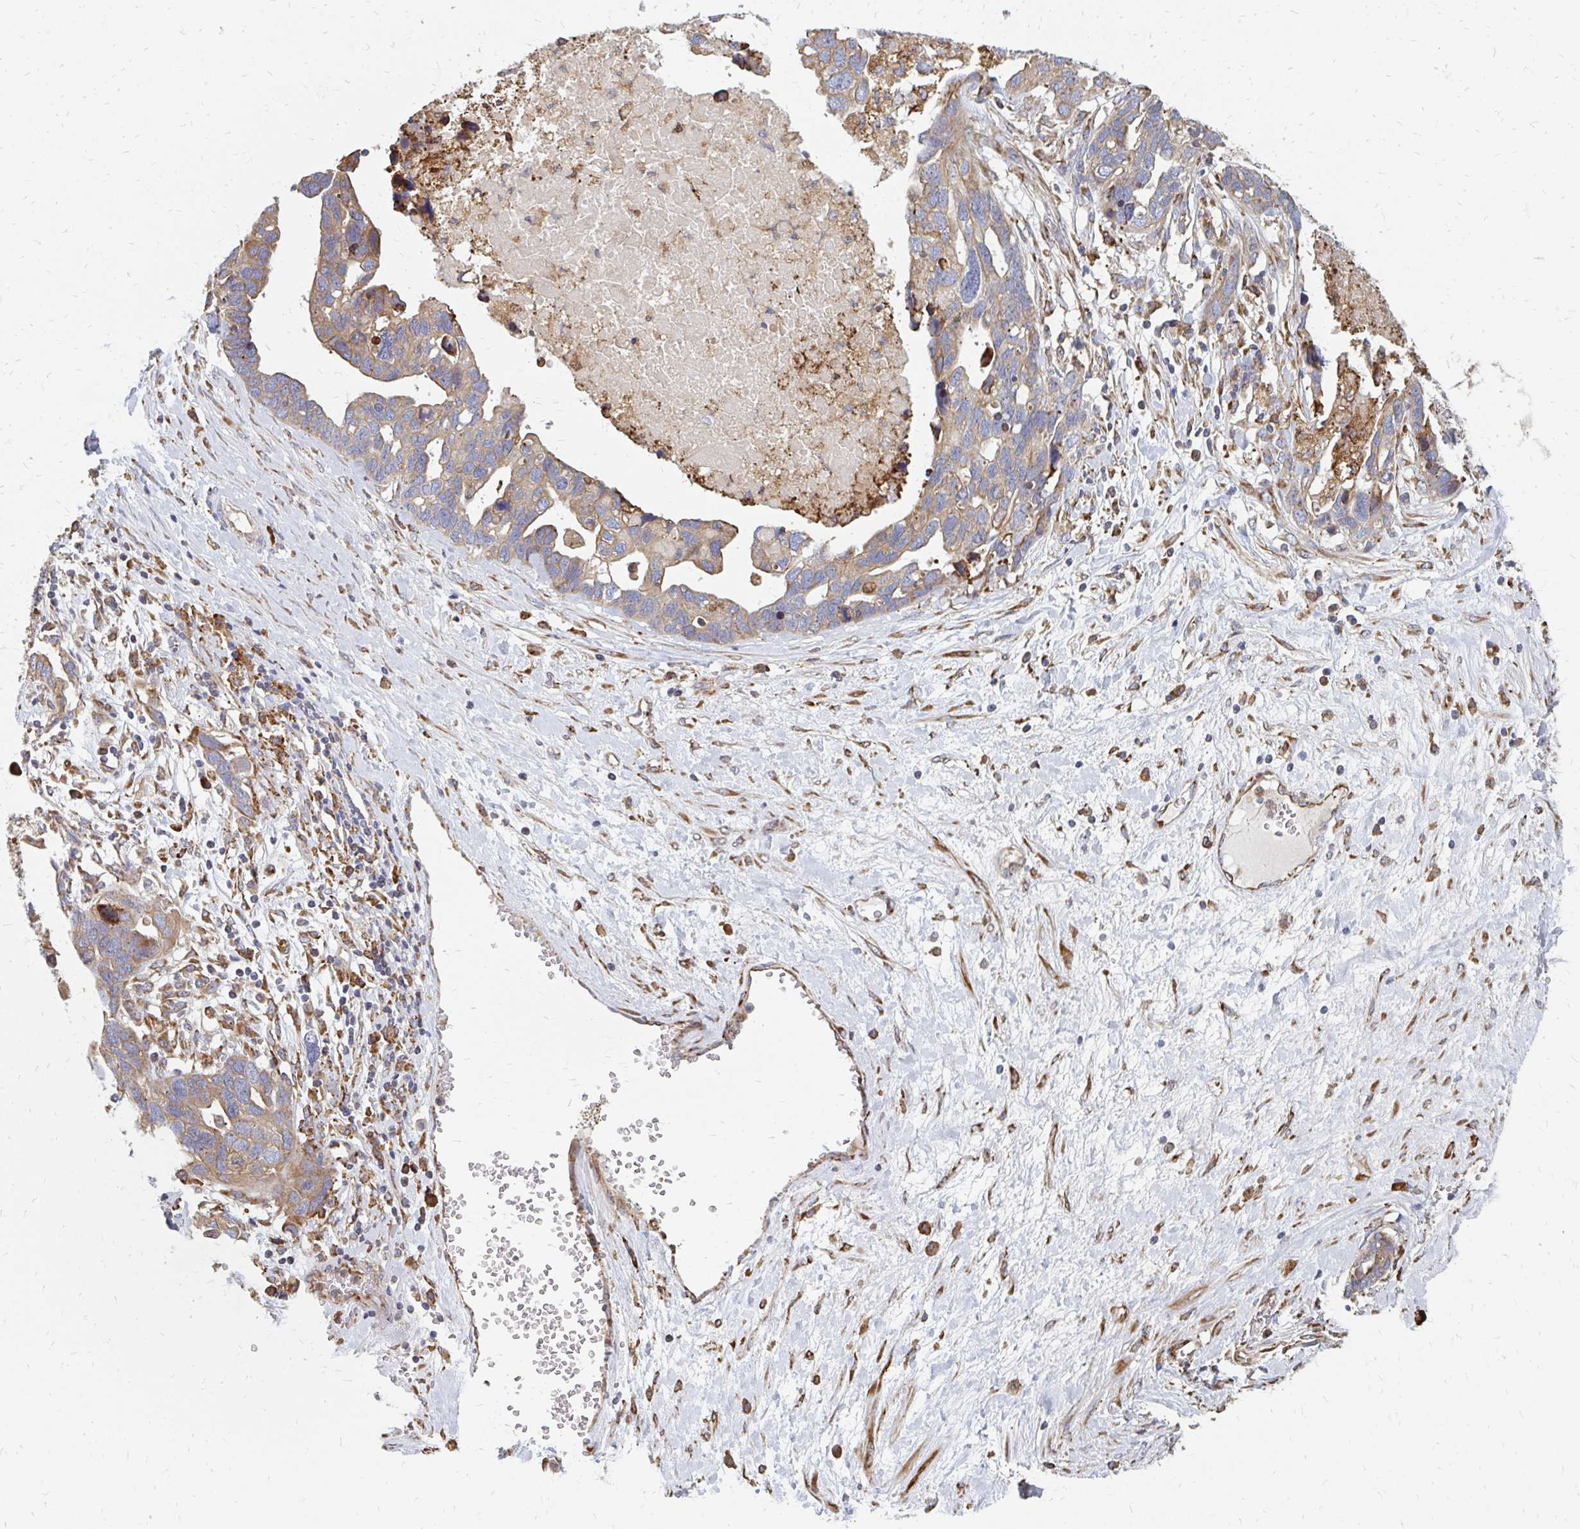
{"staining": {"intensity": "weak", "quantity": ">75%", "location": "cytoplasmic/membranous"}, "tissue": "ovarian cancer", "cell_type": "Tumor cells", "image_type": "cancer", "snomed": [{"axis": "morphology", "description": "Cystadenocarcinoma, serous, NOS"}, {"axis": "topography", "description": "Ovary"}], "caption": "High-magnification brightfield microscopy of ovarian cancer (serous cystadenocarcinoma) stained with DAB (brown) and counterstained with hematoxylin (blue). tumor cells exhibit weak cytoplasmic/membranous staining is appreciated in about>75% of cells. The staining was performed using DAB (3,3'-diaminobenzidine) to visualize the protein expression in brown, while the nuclei were stained in blue with hematoxylin (Magnification: 20x).", "gene": "PPP1R13L", "patient": {"sex": "female", "age": 54}}